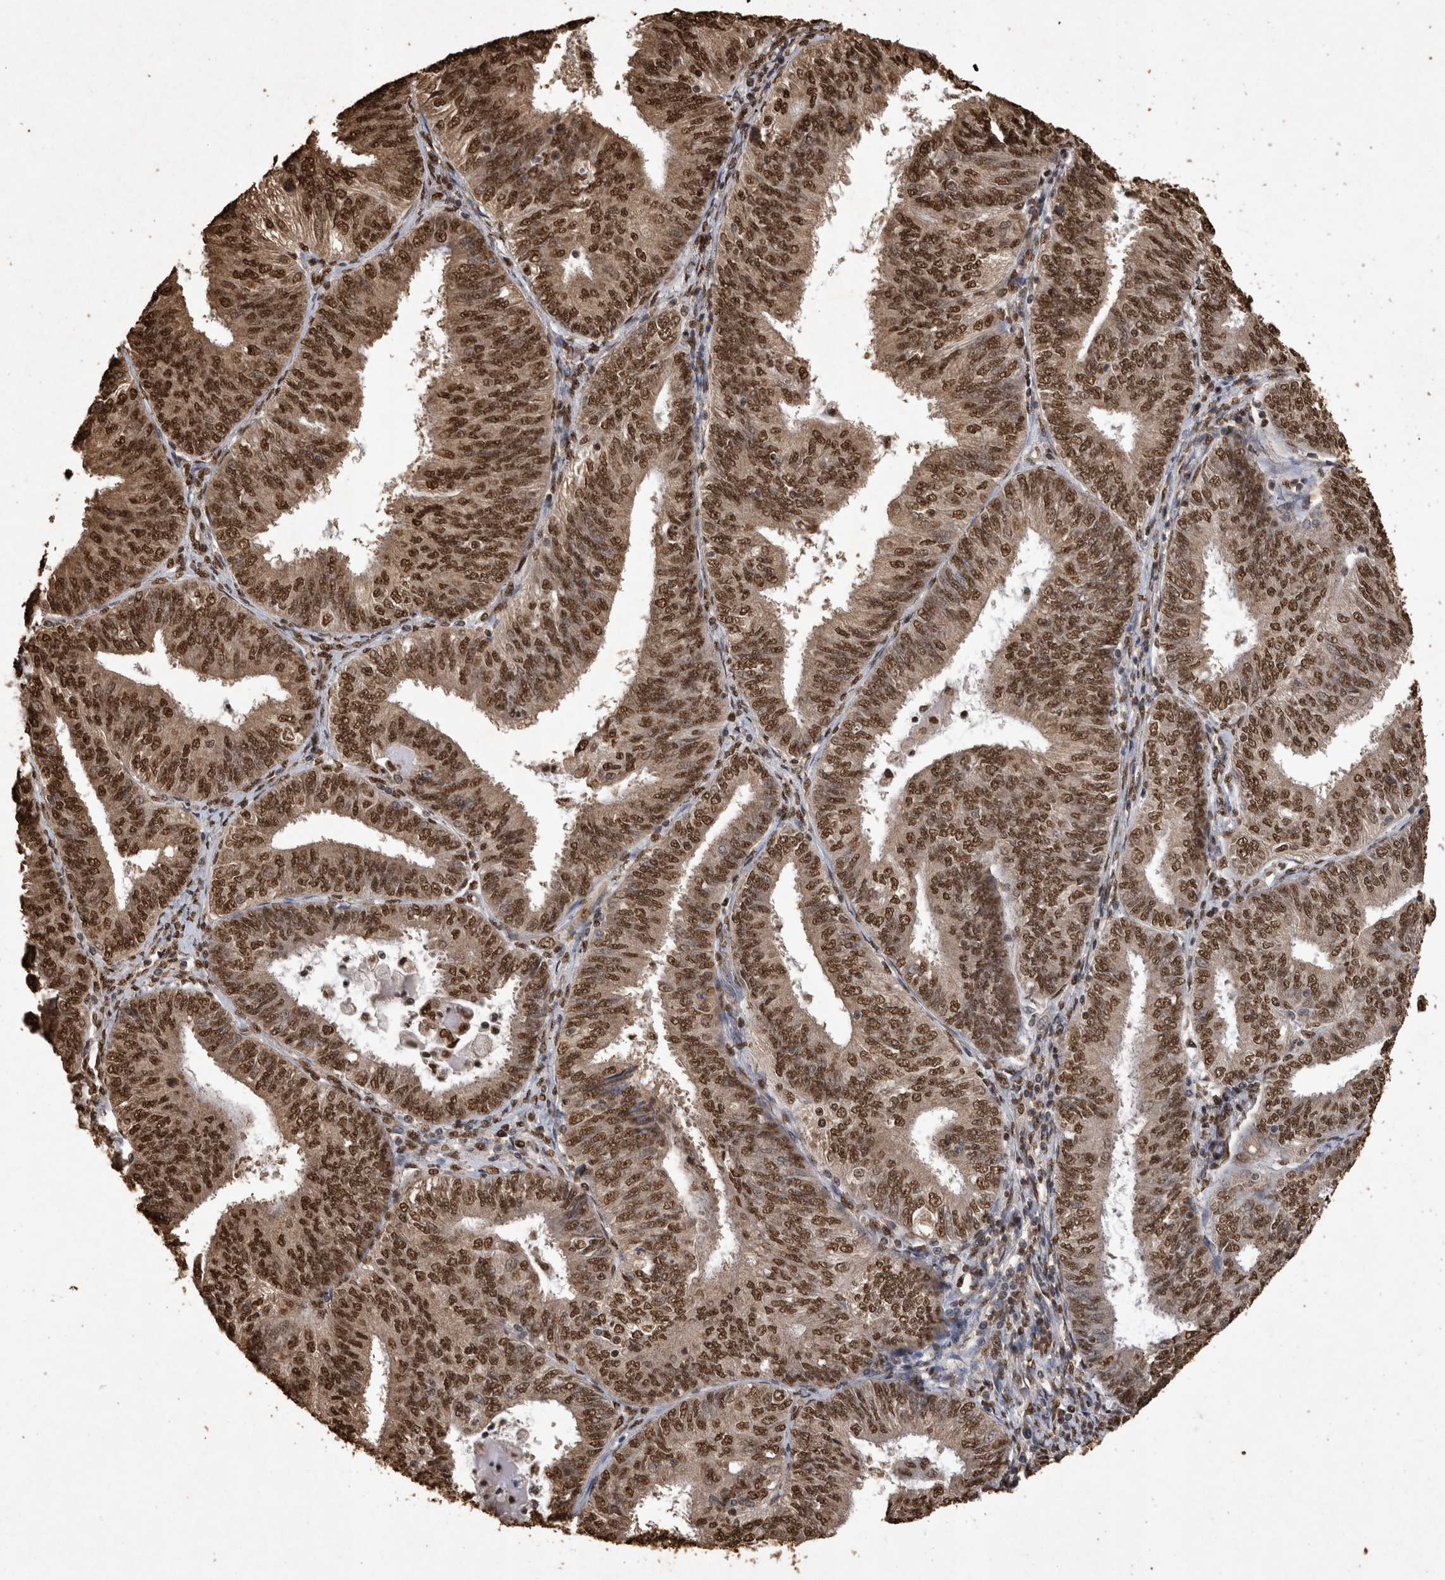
{"staining": {"intensity": "strong", "quantity": ">75%", "location": "cytoplasmic/membranous,nuclear"}, "tissue": "endometrial cancer", "cell_type": "Tumor cells", "image_type": "cancer", "snomed": [{"axis": "morphology", "description": "Adenocarcinoma, NOS"}, {"axis": "topography", "description": "Endometrium"}], "caption": "Immunohistochemical staining of human endometrial adenocarcinoma exhibits high levels of strong cytoplasmic/membranous and nuclear protein expression in approximately >75% of tumor cells.", "gene": "OAS2", "patient": {"sex": "female", "age": 58}}